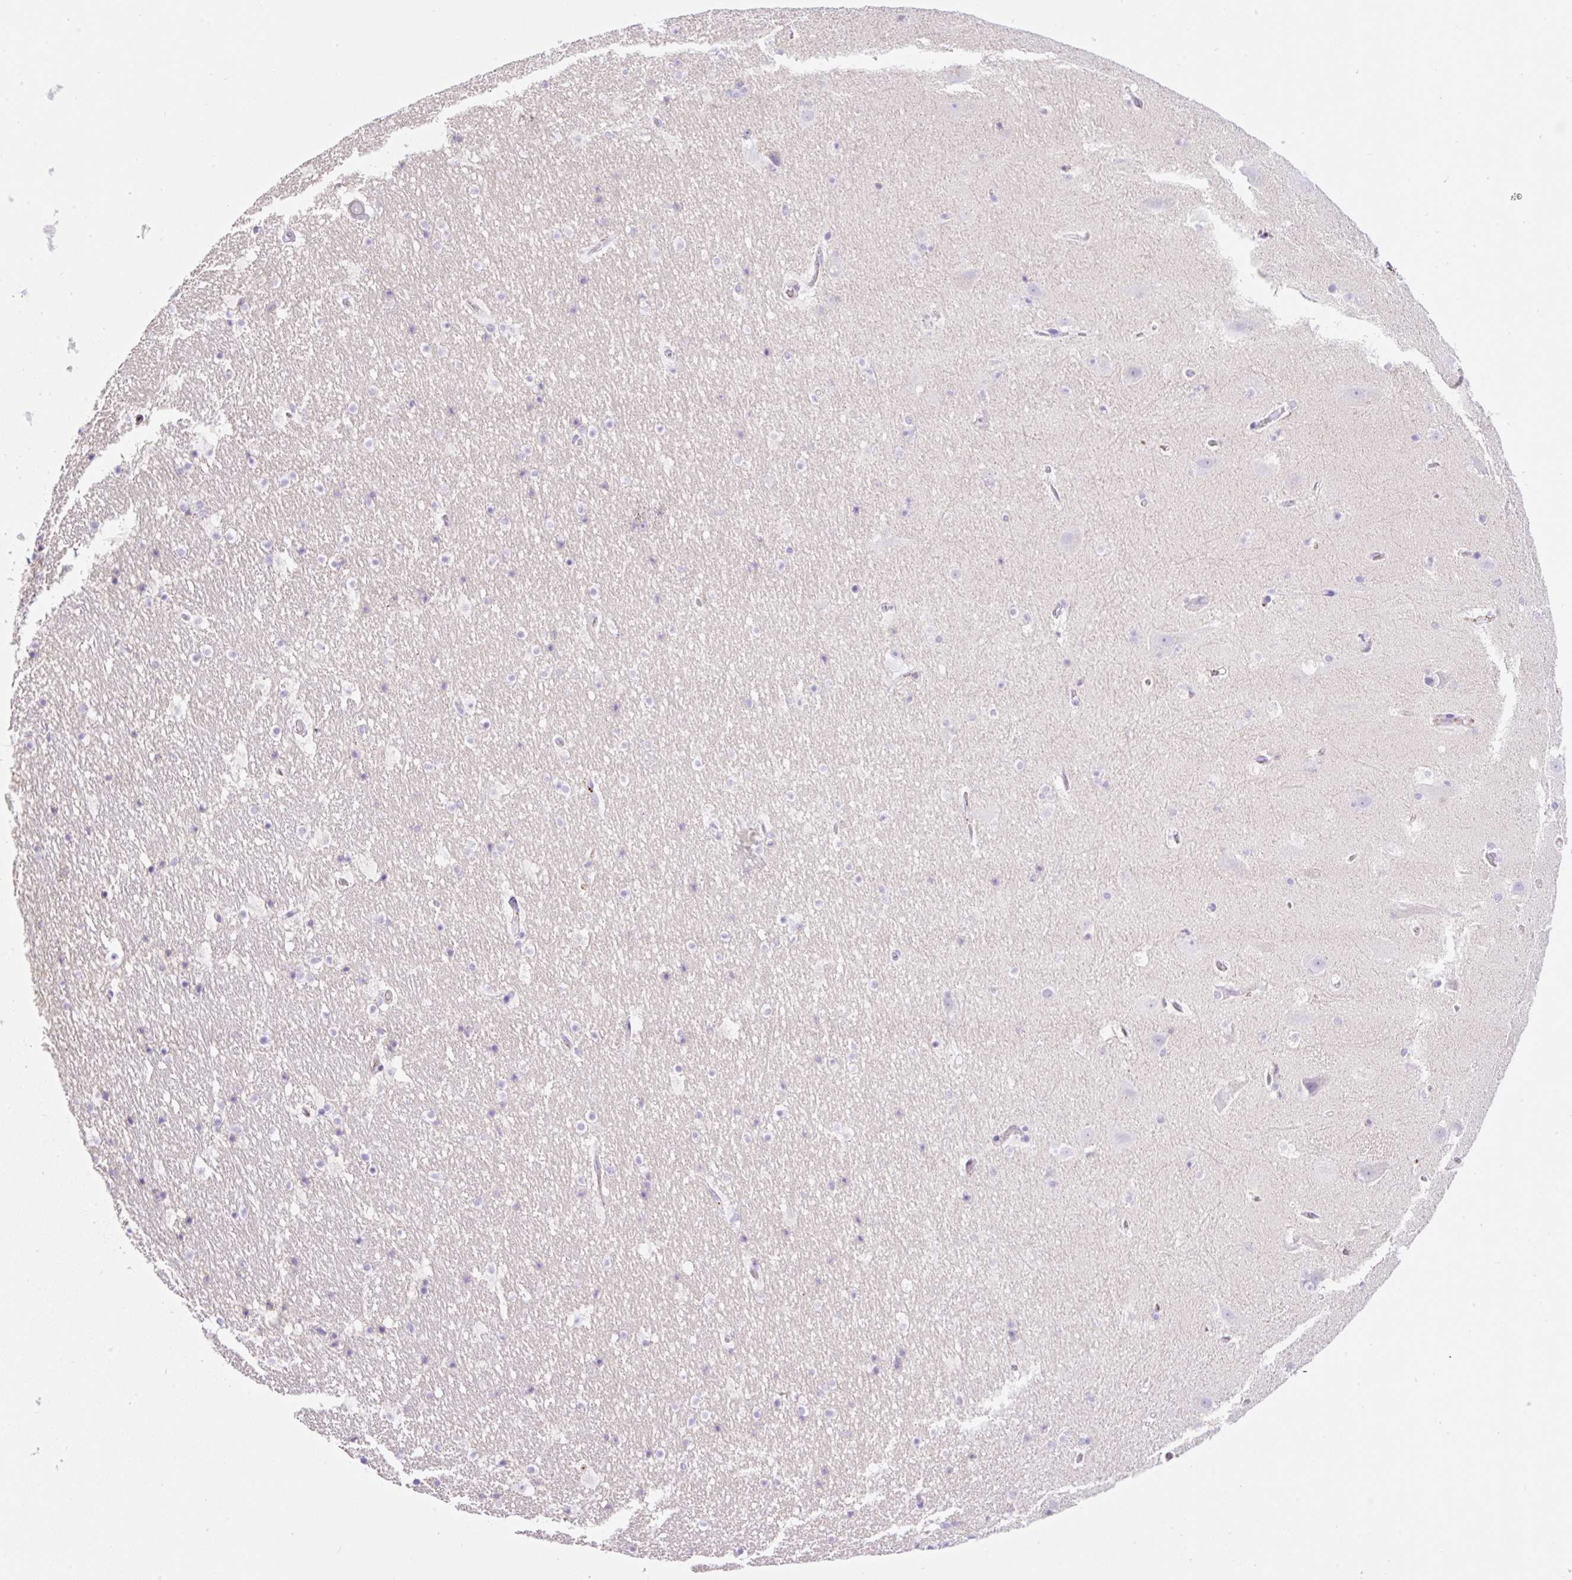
{"staining": {"intensity": "negative", "quantity": "none", "location": "none"}, "tissue": "hippocampus", "cell_type": "Glial cells", "image_type": "normal", "snomed": [{"axis": "morphology", "description": "Normal tissue, NOS"}, {"axis": "topography", "description": "Hippocampus"}], "caption": "Human hippocampus stained for a protein using immunohistochemistry reveals no positivity in glial cells.", "gene": "TDRD15", "patient": {"sex": "male", "age": 37}}